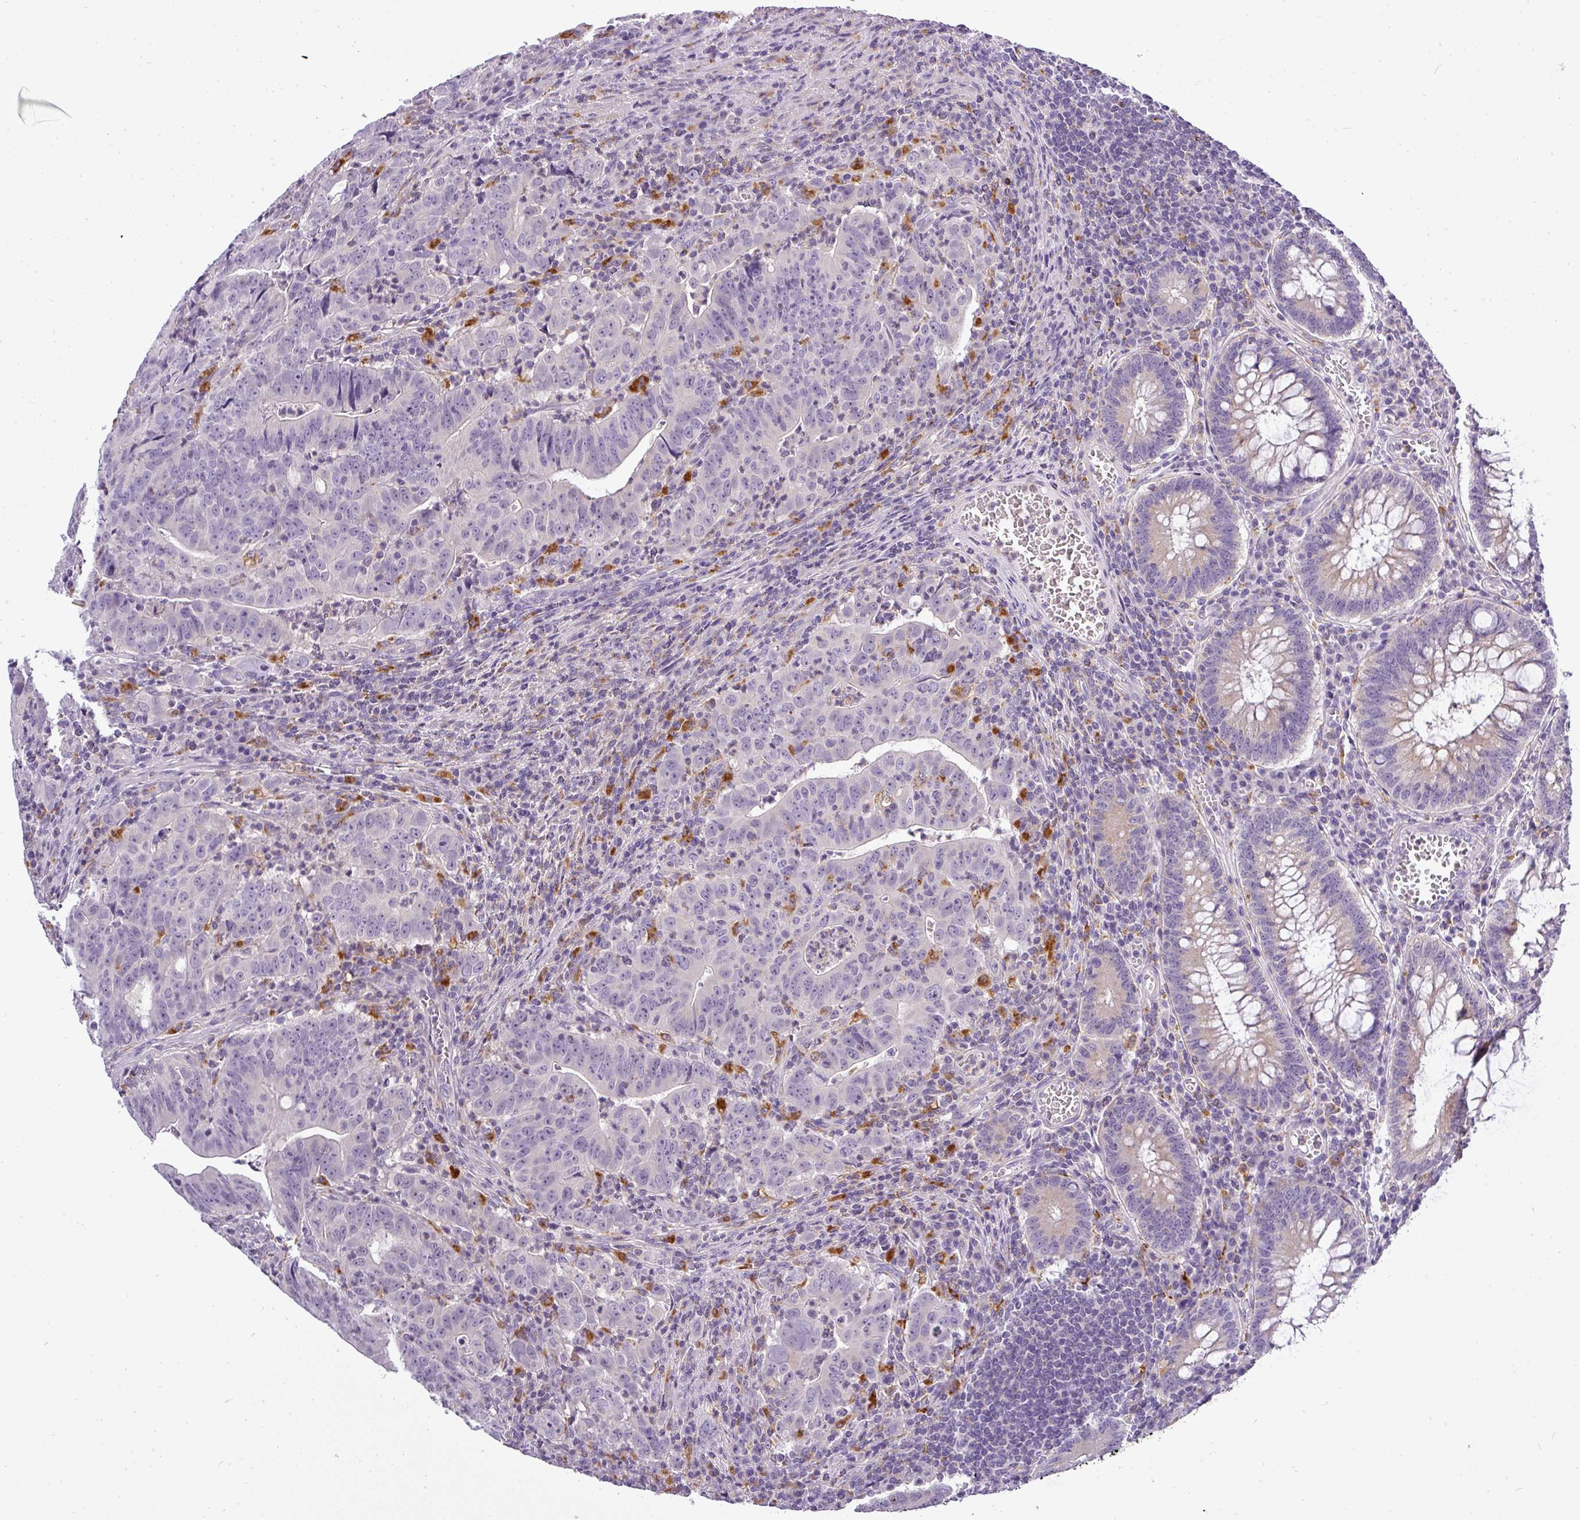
{"staining": {"intensity": "negative", "quantity": "none", "location": "none"}, "tissue": "colorectal cancer", "cell_type": "Tumor cells", "image_type": "cancer", "snomed": [{"axis": "morphology", "description": "Adenocarcinoma, NOS"}, {"axis": "topography", "description": "Rectum"}], "caption": "Immunohistochemistry image of human colorectal cancer stained for a protein (brown), which reveals no staining in tumor cells.", "gene": "ATP6V1D", "patient": {"sex": "male", "age": 69}}